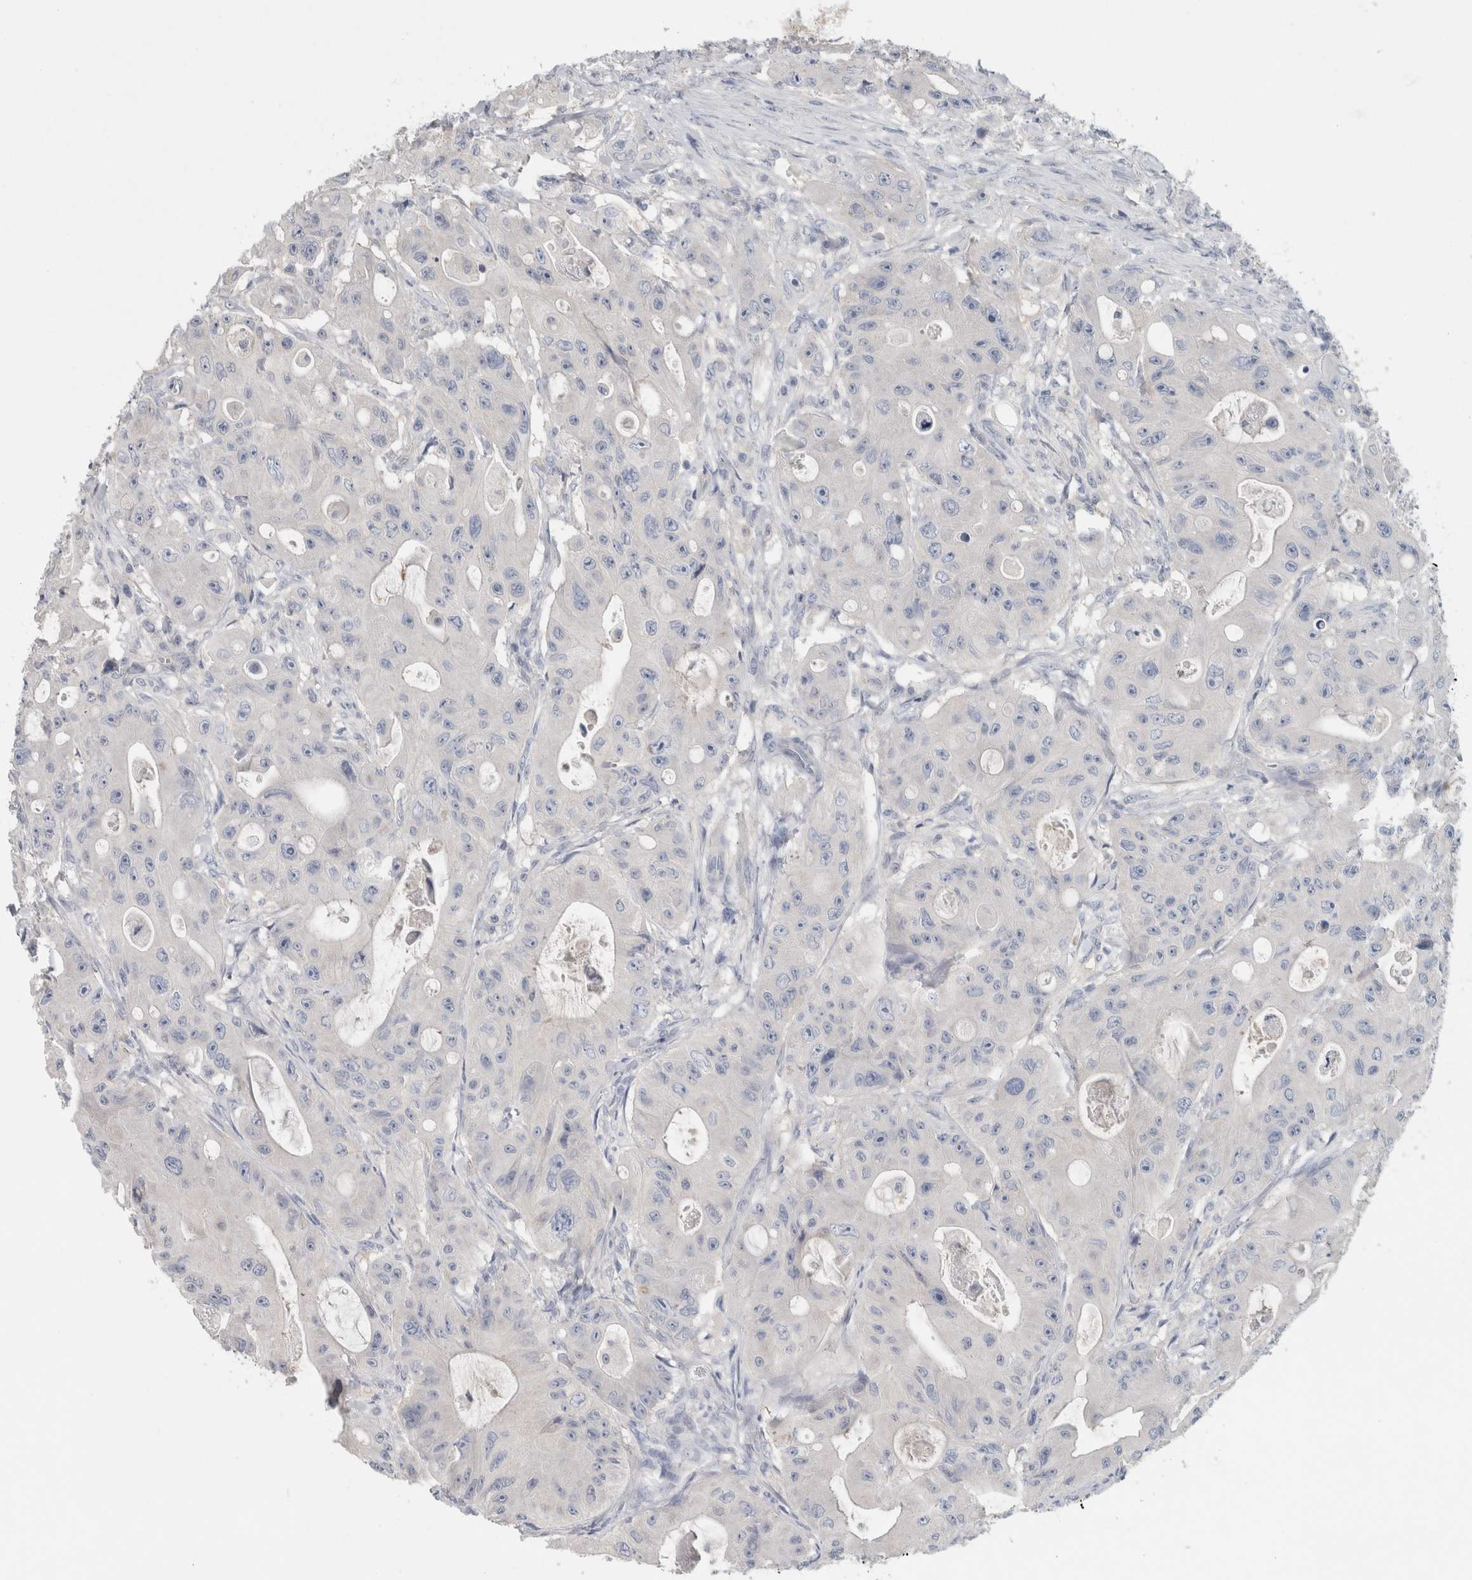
{"staining": {"intensity": "negative", "quantity": "none", "location": "none"}, "tissue": "colorectal cancer", "cell_type": "Tumor cells", "image_type": "cancer", "snomed": [{"axis": "morphology", "description": "Adenocarcinoma, NOS"}, {"axis": "topography", "description": "Colon"}], "caption": "Colorectal cancer was stained to show a protein in brown. There is no significant staining in tumor cells.", "gene": "TARBP1", "patient": {"sex": "female", "age": 46}}